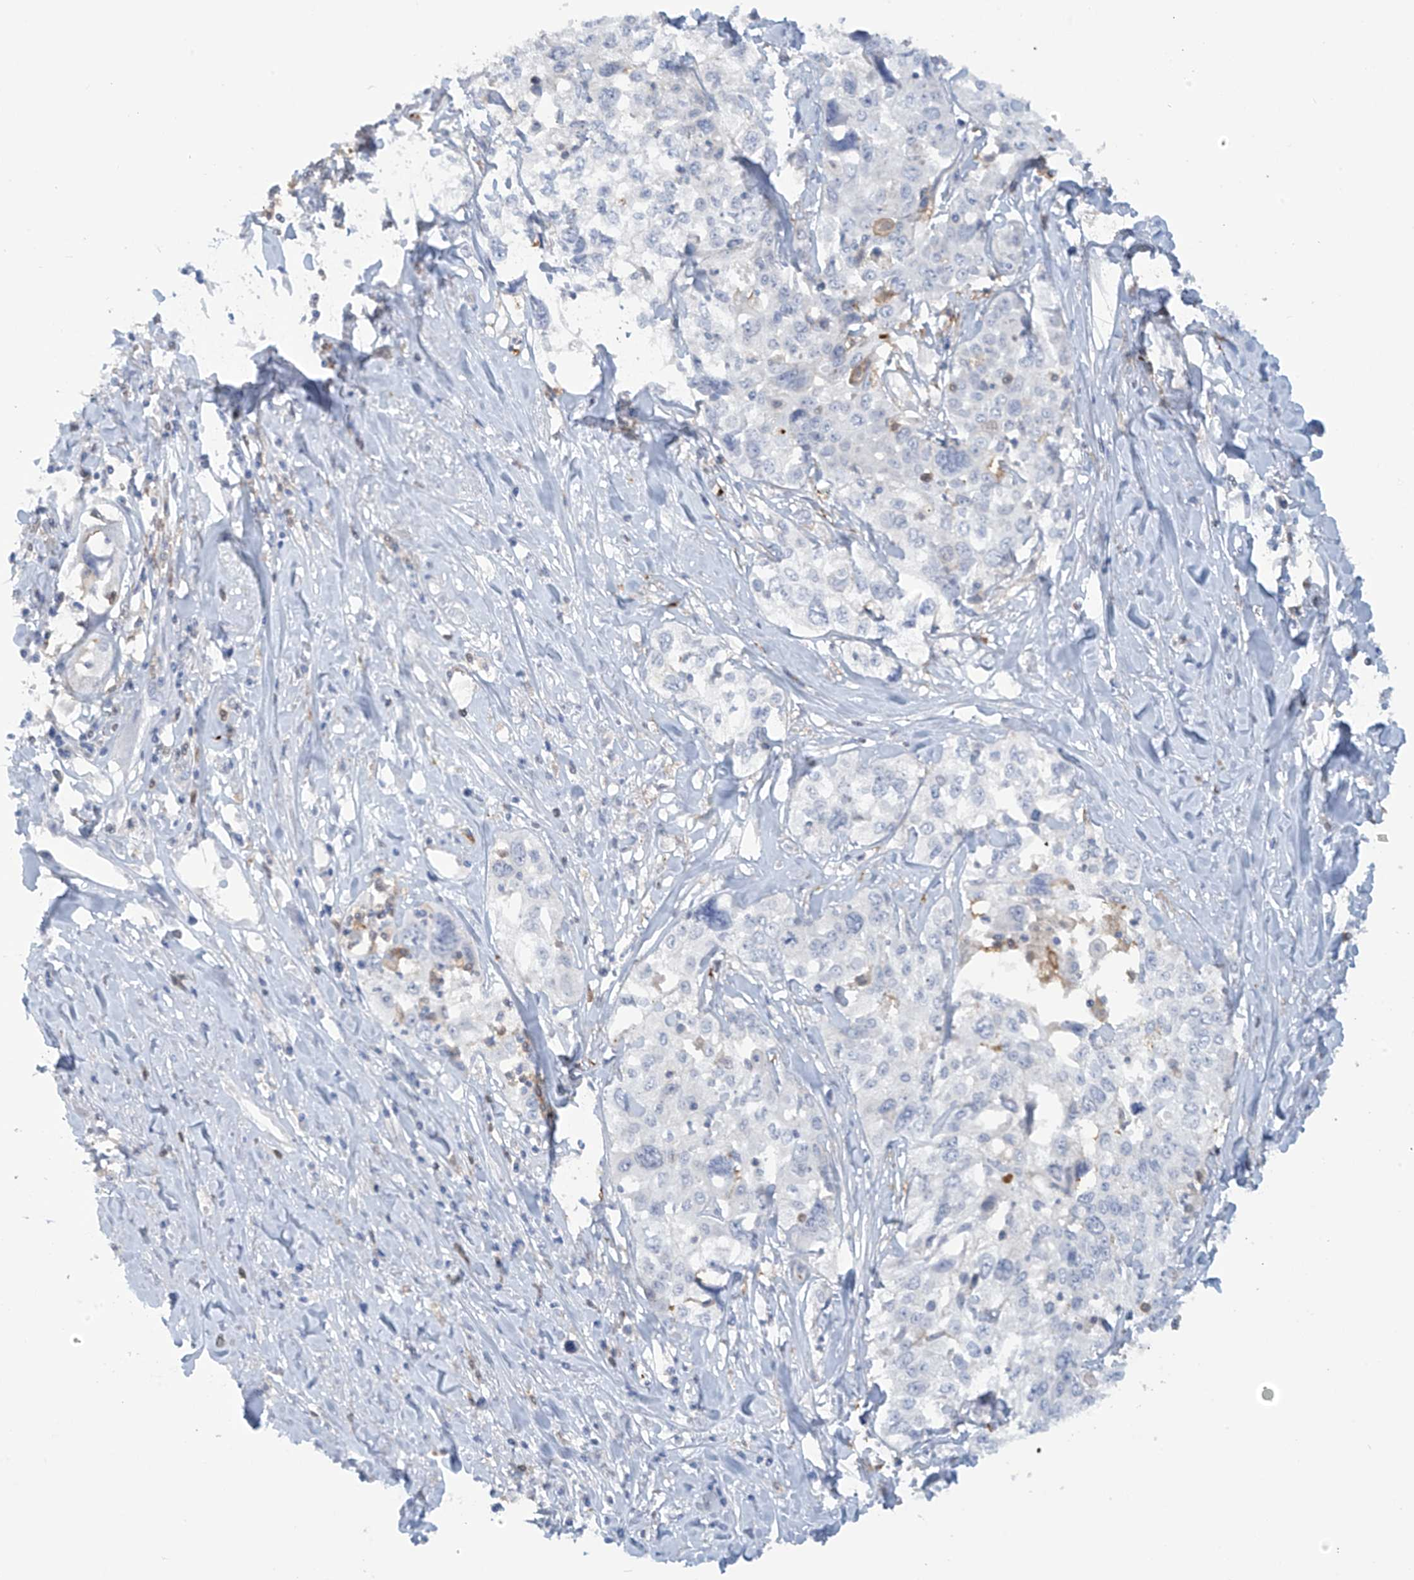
{"staining": {"intensity": "negative", "quantity": "none", "location": "none"}, "tissue": "cervical cancer", "cell_type": "Tumor cells", "image_type": "cancer", "snomed": [{"axis": "morphology", "description": "Squamous cell carcinoma, NOS"}, {"axis": "topography", "description": "Cervix"}], "caption": "Cervical cancer was stained to show a protein in brown. There is no significant staining in tumor cells. (Stains: DAB (3,3'-diaminobenzidine) immunohistochemistry (IHC) with hematoxylin counter stain, Microscopy: brightfield microscopy at high magnification).", "gene": "TRMT2B", "patient": {"sex": "female", "age": 31}}